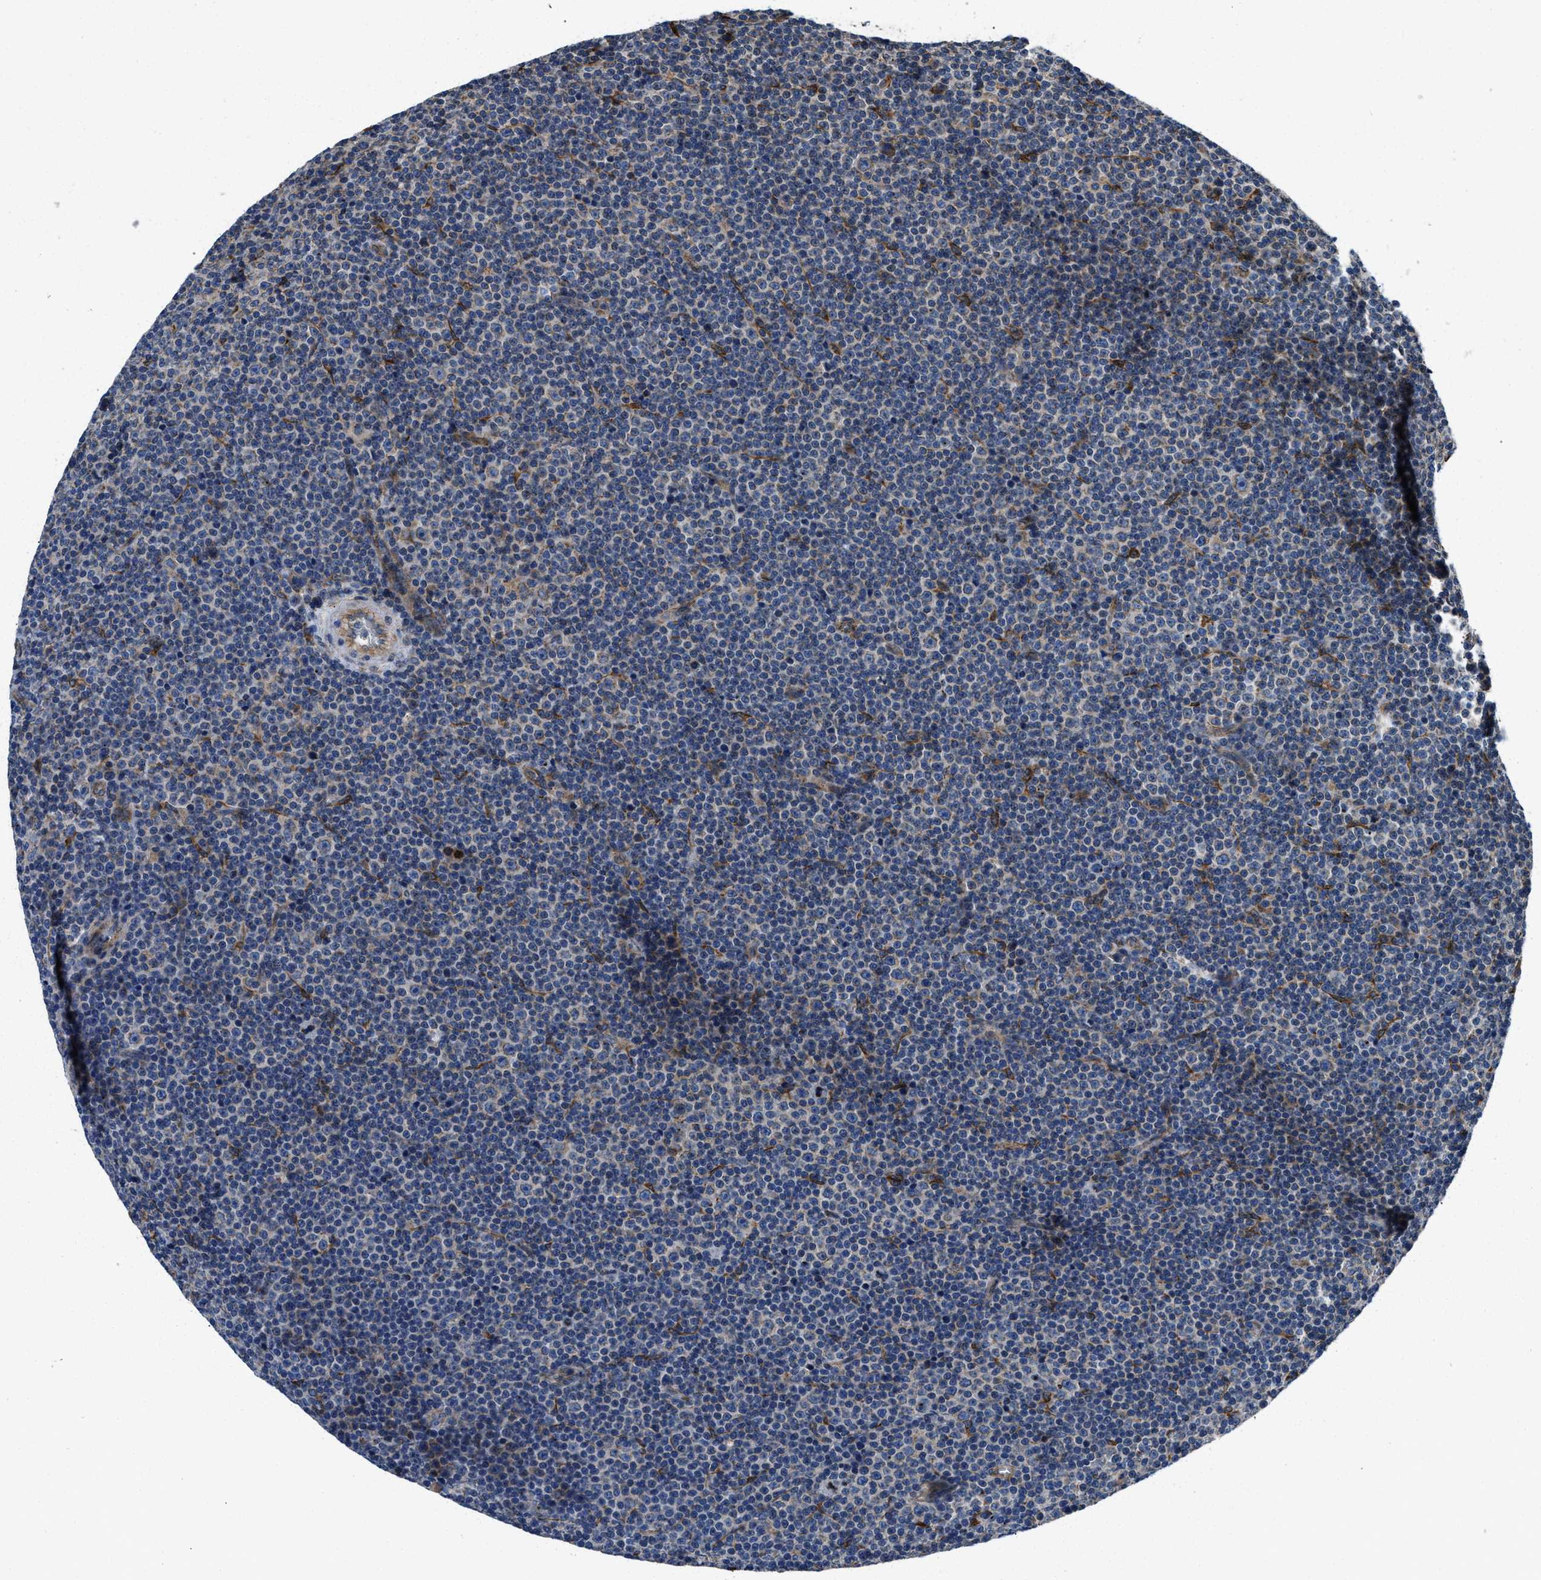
{"staining": {"intensity": "negative", "quantity": "none", "location": "none"}, "tissue": "lymphoma", "cell_type": "Tumor cells", "image_type": "cancer", "snomed": [{"axis": "morphology", "description": "Malignant lymphoma, non-Hodgkin's type, Low grade"}, {"axis": "topography", "description": "Lymph node"}], "caption": "The immunohistochemistry photomicrograph has no significant positivity in tumor cells of lymphoma tissue.", "gene": "ARL6IP5", "patient": {"sex": "female", "age": 67}}